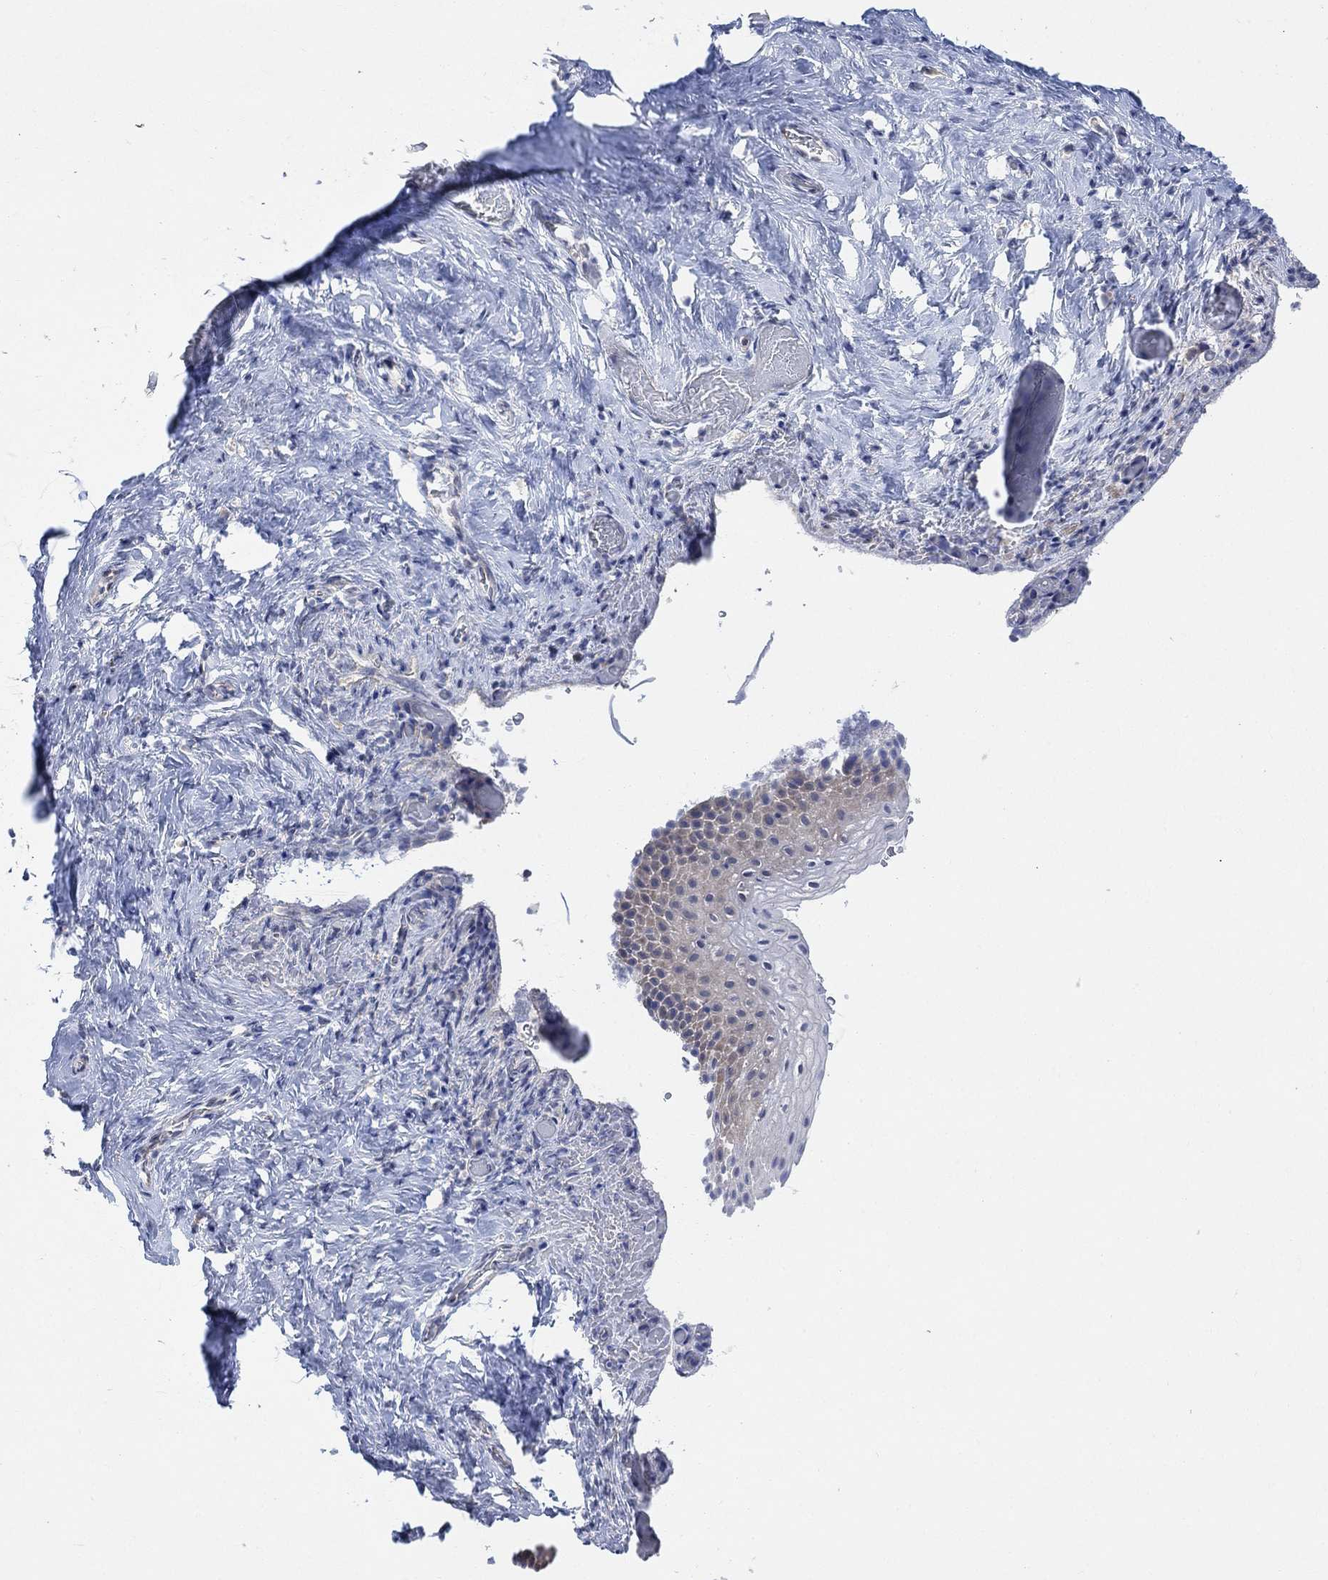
{"staining": {"intensity": "negative", "quantity": "none", "location": "none"}, "tissue": "vagina", "cell_type": "Squamous epithelial cells", "image_type": "normal", "snomed": [{"axis": "morphology", "description": "Normal tissue, NOS"}, {"axis": "topography", "description": "Vagina"}], "caption": "IHC image of benign vagina stained for a protein (brown), which displays no staining in squamous epithelial cells. The staining is performed using DAB (3,3'-diaminobenzidine) brown chromogen with nuclei counter-stained in using hematoxylin.", "gene": "CNTF", "patient": {"sex": "female", "age": 53}}